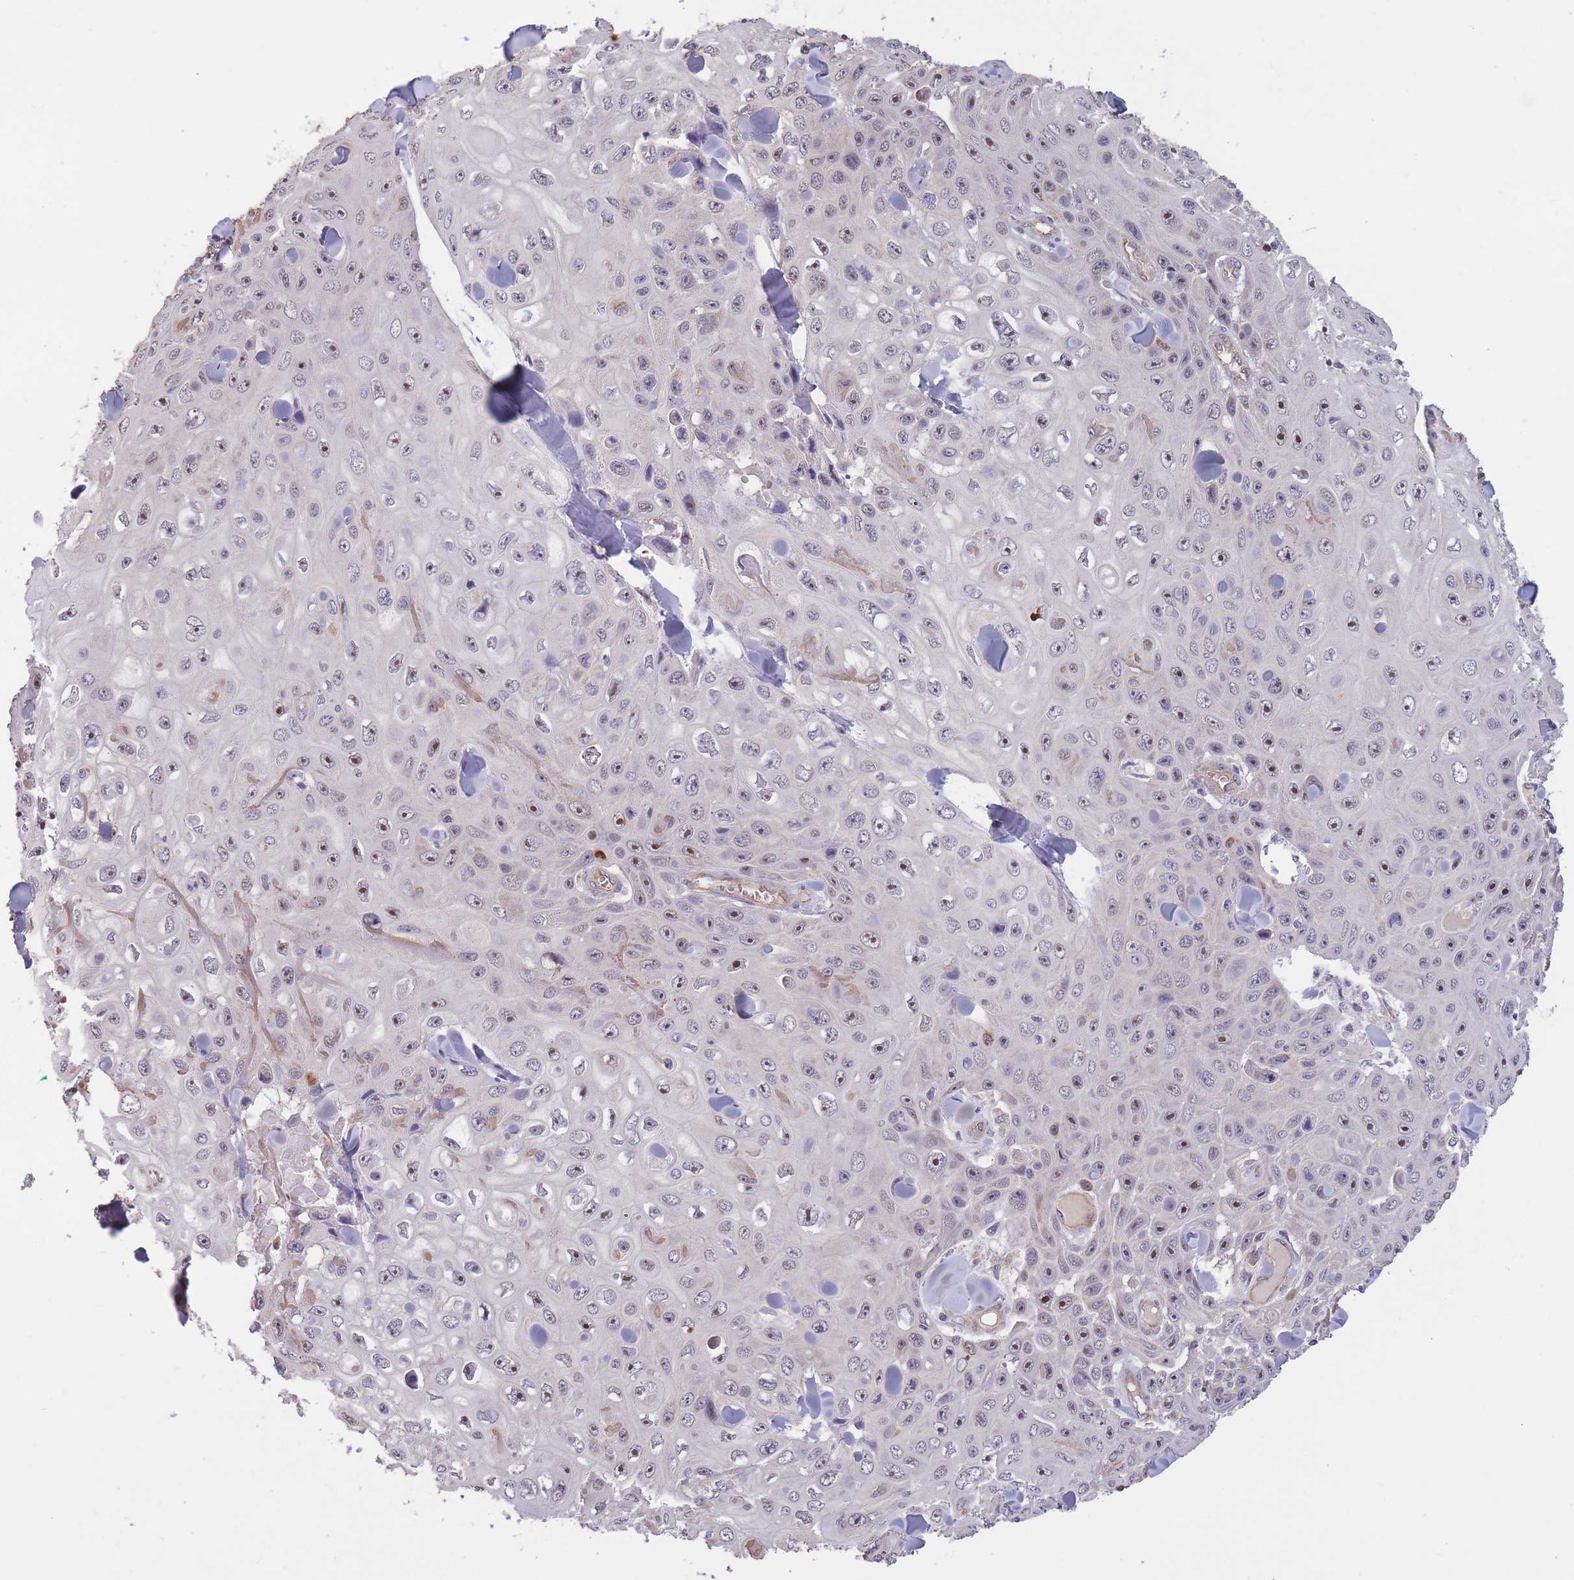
{"staining": {"intensity": "moderate", "quantity": ">75%", "location": "nuclear"}, "tissue": "skin cancer", "cell_type": "Tumor cells", "image_type": "cancer", "snomed": [{"axis": "morphology", "description": "Squamous cell carcinoma, NOS"}, {"axis": "topography", "description": "Skin"}], "caption": "DAB (3,3'-diaminobenzidine) immunohistochemical staining of skin squamous cell carcinoma exhibits moderate nuclear protein staining in approximately >75% of tumor cells. (Brightfield microscopy of DAB IHC at high magnification).", "gene": "KIAA1755", "patient": {"sex": "male", "age": 82}}